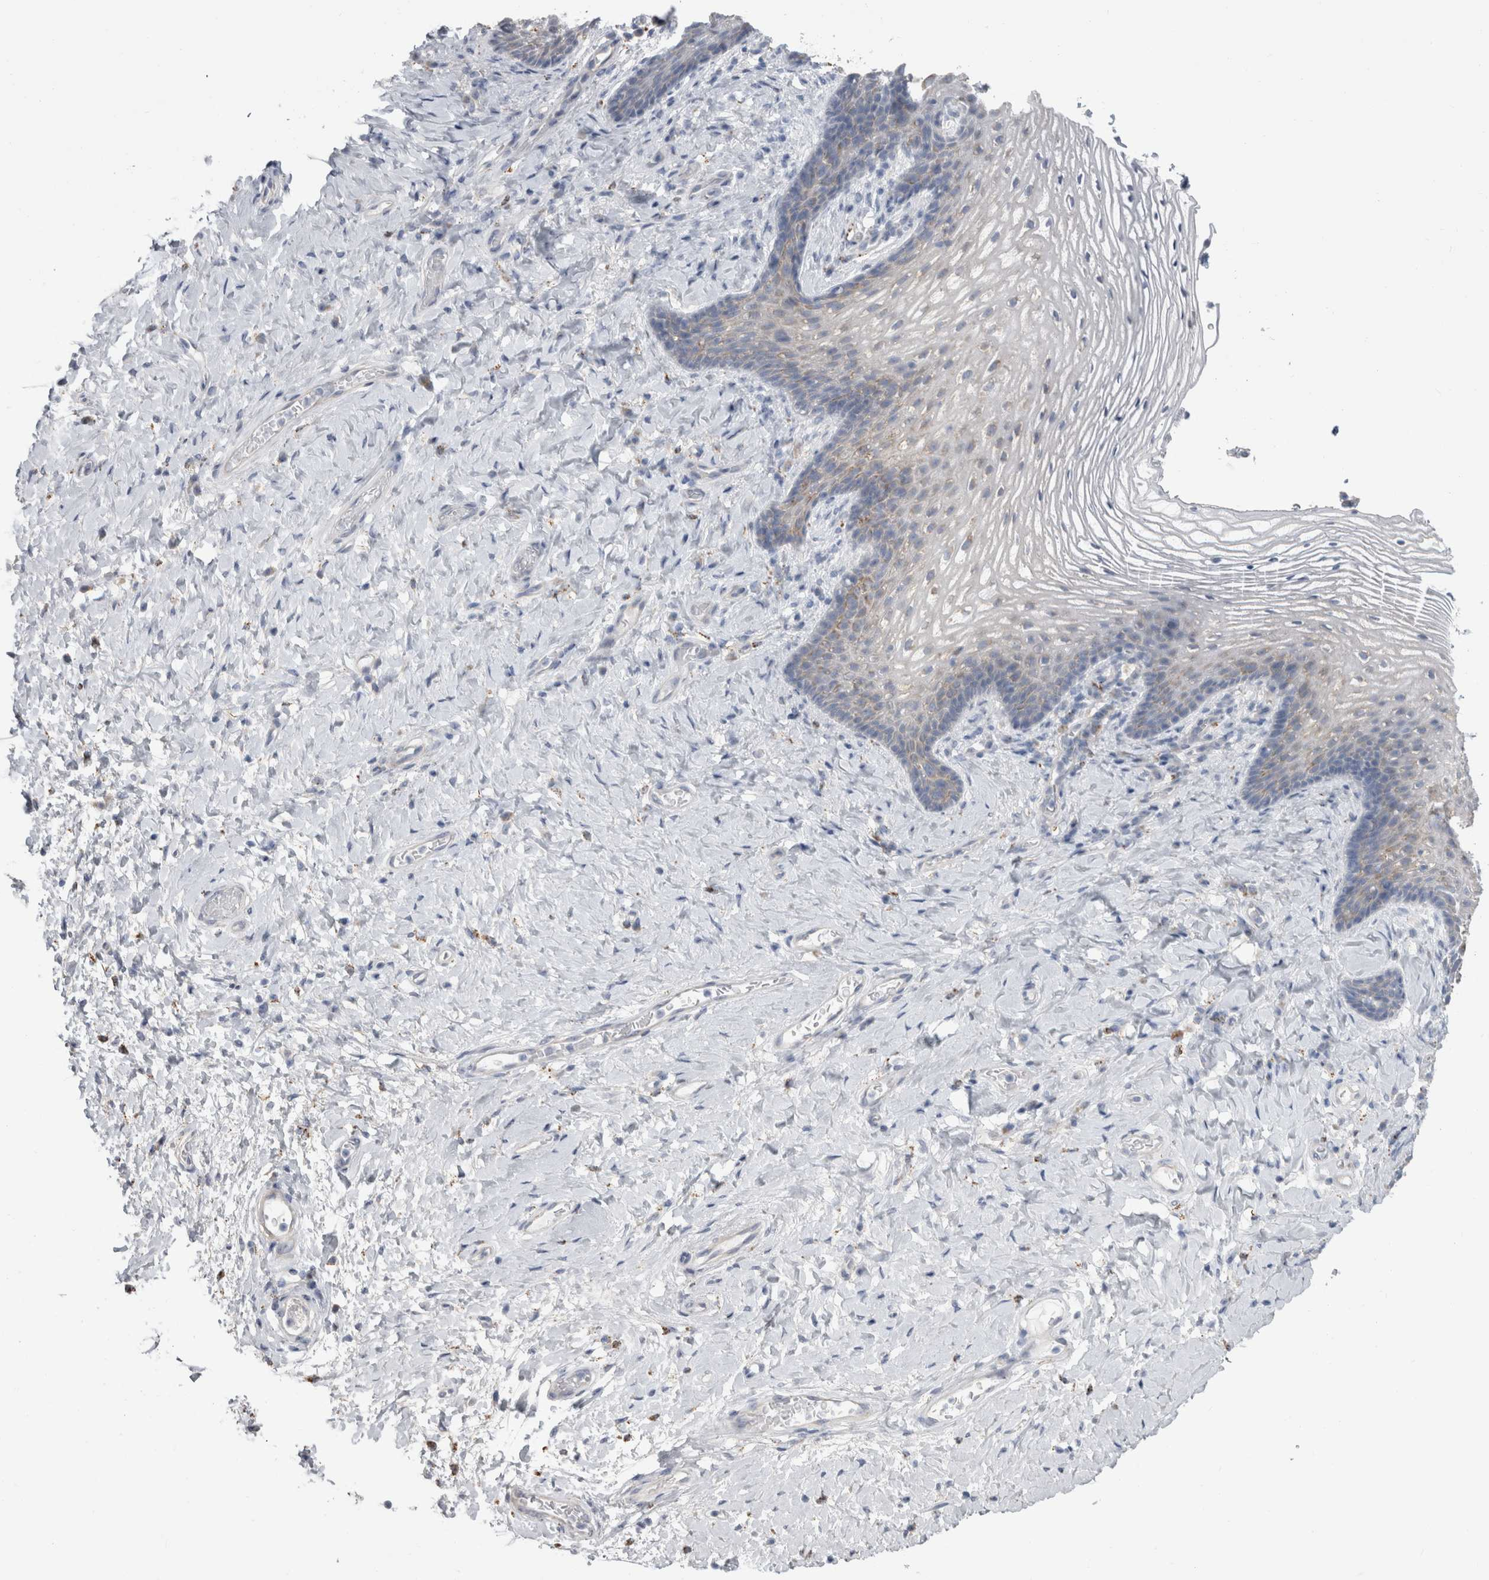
{"staining": {"intensity": "weak", "quantity": "<25%", "location": "cytoplasmic/membranous"}, "tissue": "vagina", "cell_type": "Squamous epithelial cells", "image_type": "normal", "snomed": [{"axis": "morphology", "description": "Normal tissue, NOS"}, {"axis": "topography", "description": "Vagina"}], "caption": "Immunohistochemistry of benign human vagina shows no positivity in squamous epithelial cells.", "gene": "GATM", "patient": {"sex": "female", "age": 60}}